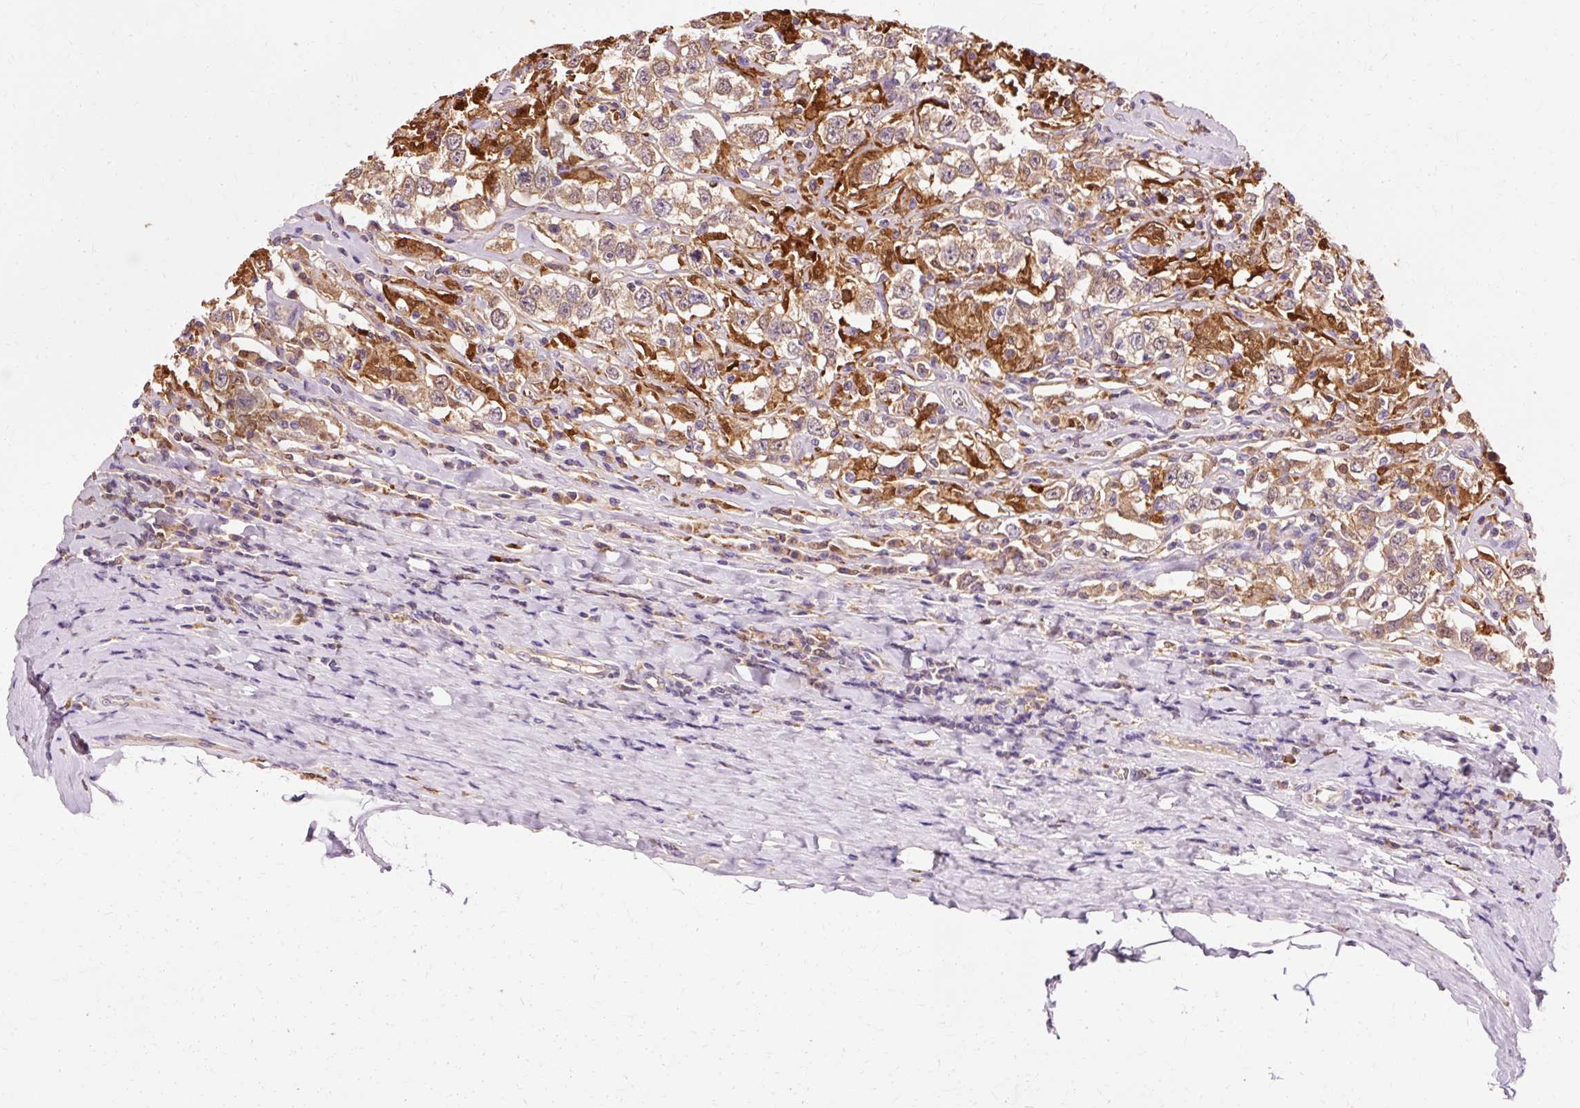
{"staining": {"intensity": "moderate", "quantity": ">75%", "location": "cytoplasmic/membranous"}, "tissue": "testis cancer", "cell_type": "Tumor cells", "image_type": "cancer", "snomed": [{"axis": "morphology", "description": "Seminoma, NOS"}, {"axis": "topography", "description": "Testis"}], "caption": "Testis cancer stained with IHC reveals moderate cytoplasmic/membranous staining in about >75% of tumor cells. Nuclei are stained in blue.", "gene": "GPX1", "patient": {"sex": "male", "age": 41}}